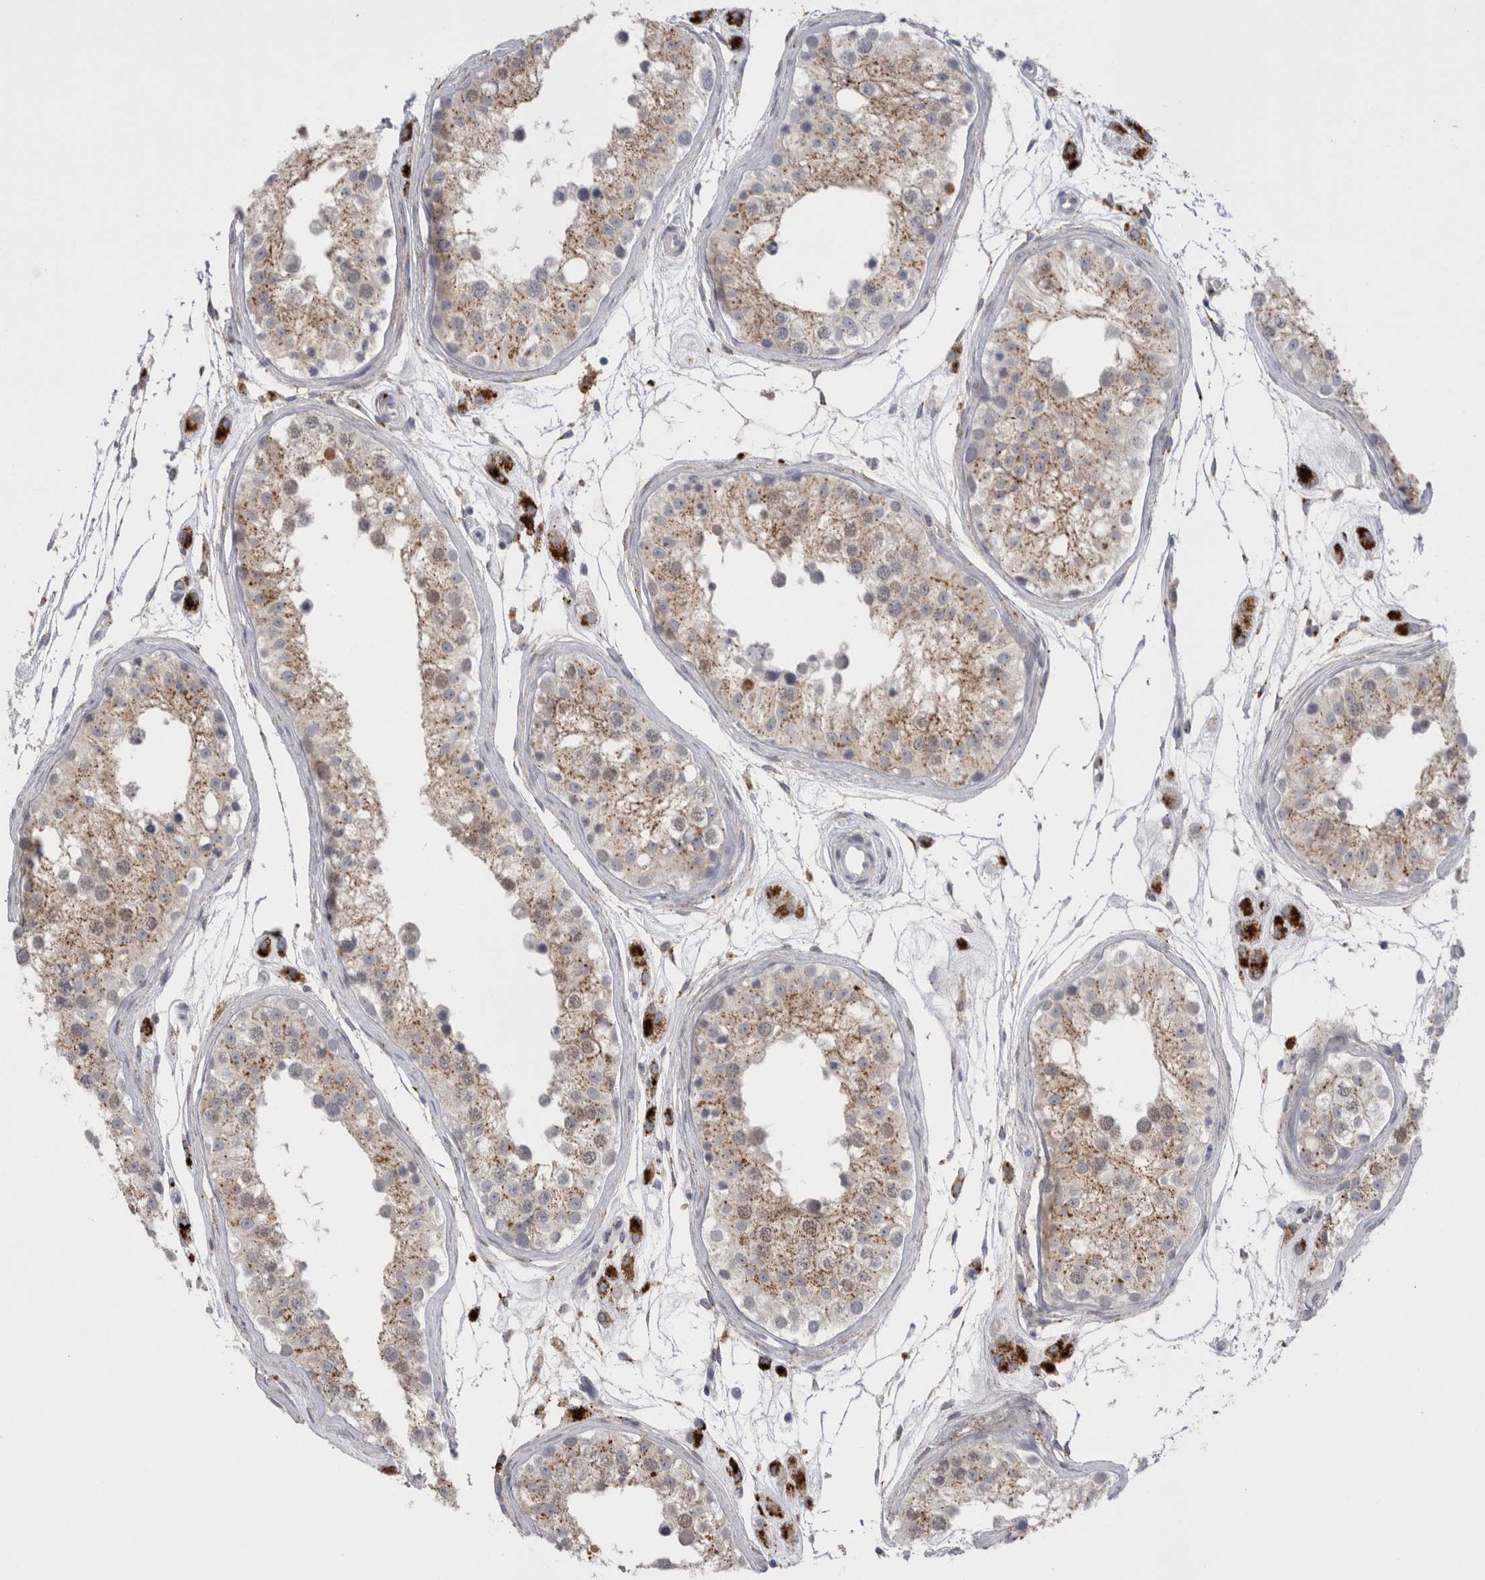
{"staining": {"intensity": "weak", "quantity": "25%-75%", "location": "cytoplasmic/membranous"}, "tissue": "testis", "cell_type": "Cells in seminiferous ducts", "image_type": "normal", "snomed": [{"axis": "morphology", "description": "Normal tissue, NOS"}, {"axis": "morphology", "description": "Adenocarcinoma, metastatic, NOS"}, {"axis": "topography", "description": "Testis"}], "caption": "A brown stain highlights weak cytoplasmic/membranous expression of a protein in cells in seminiferous ducts of normal testis. (DAB IHC with brightfield microscopy, high magnification).", "gene": "EPDR1", "patient": {"sex": "male", "age": 26}}